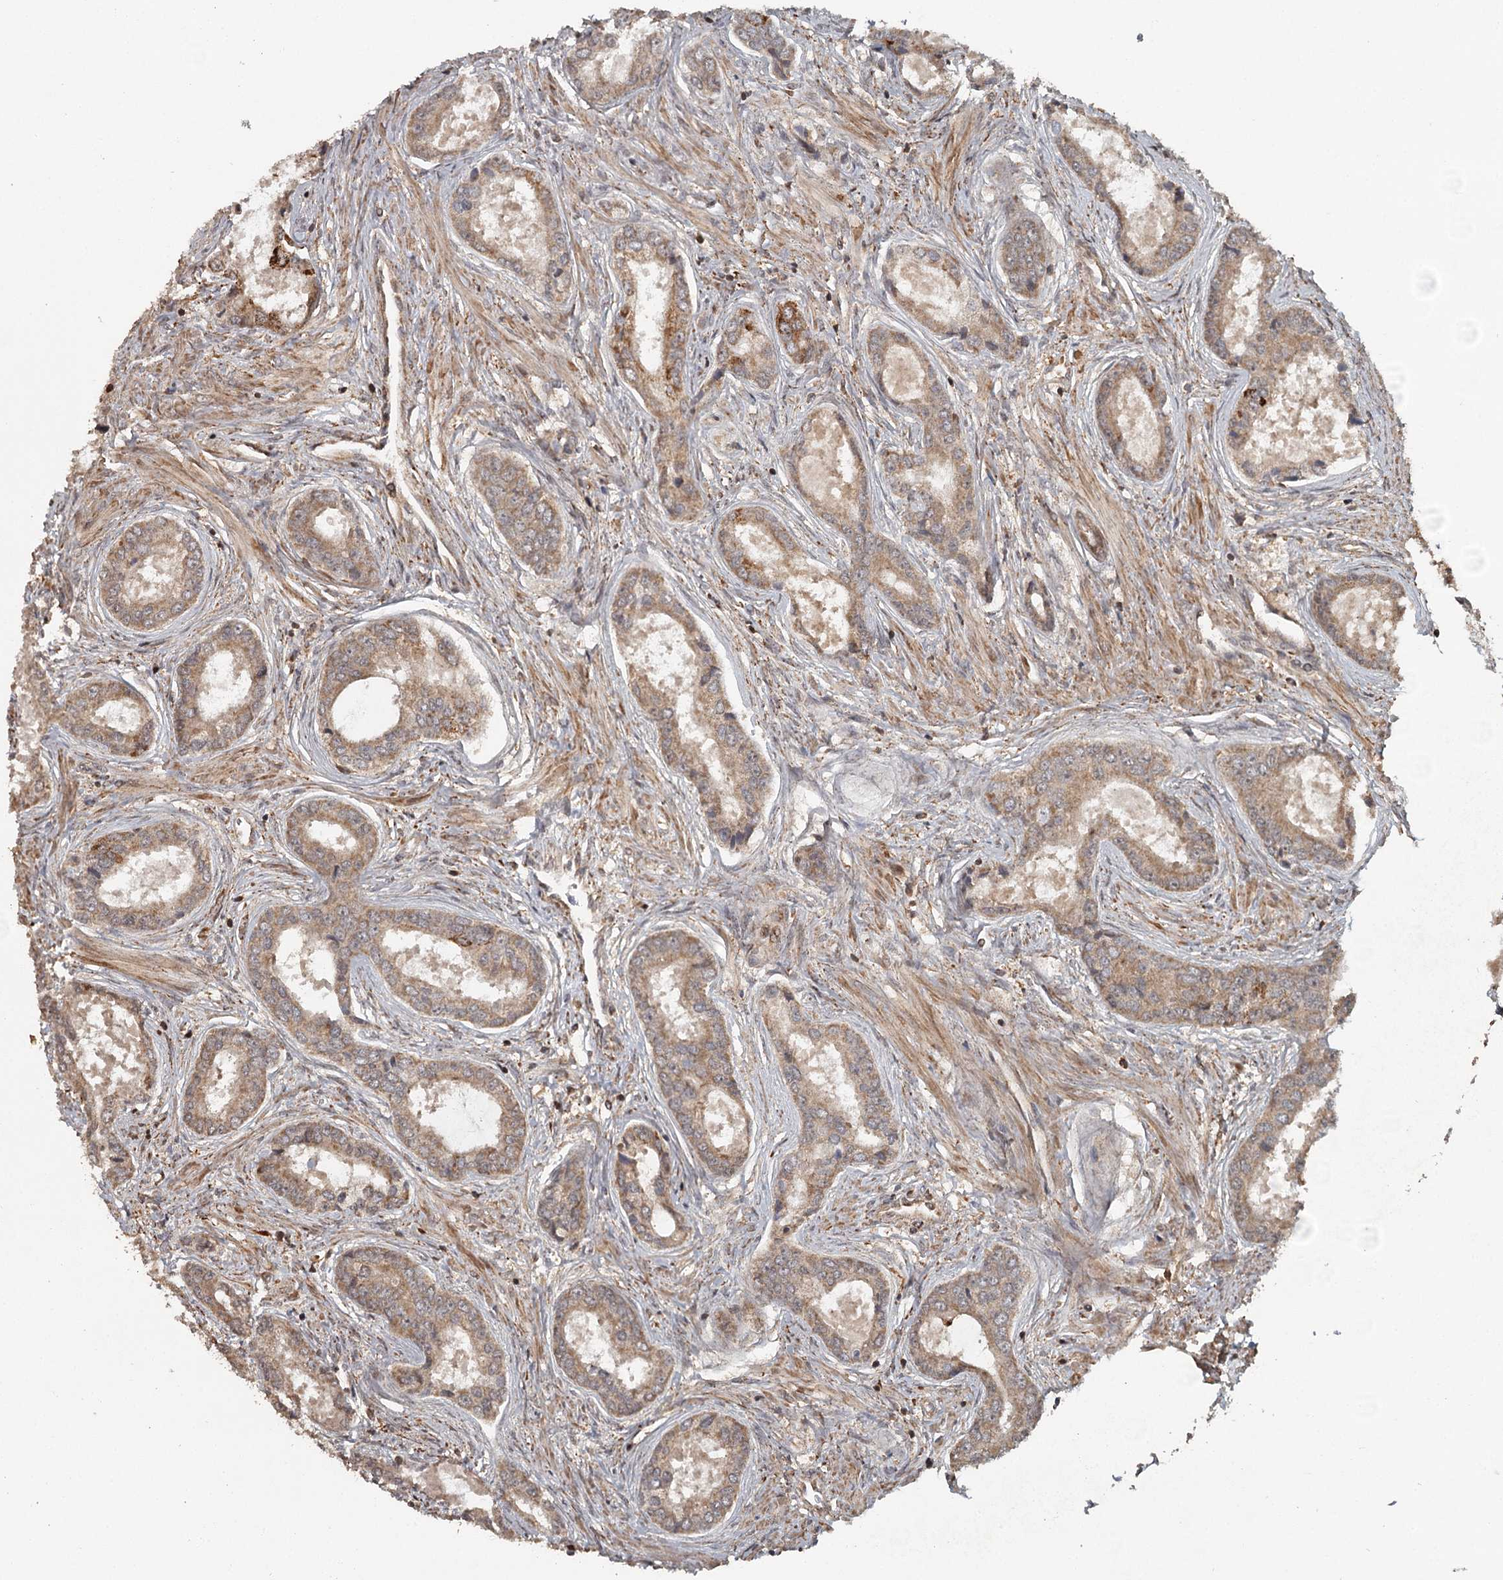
{"staining": {"intensity": "moderate", "quantity": ">75%", "location": "cytoplasmic/membranous"}, "tissue": "prostate cancer", "cell_type": "Tumor cells", "image_type": "cancer", "snomed": [{"axis": "morphology", "description": "Adenocarcinoma, Low grade"}, {"axis": "topography", "description": "Prostate"}], "caption": "Prostate adenocarcinoma (low-grade) tissue exhibits moderate cytoplasmic/membranous positivity in about >75% of tumor cells, visualized by immunohistochemistry. The protein of interest is stained brown, and the nuclei are stained in blue (DAB (3,3'-diaminobenzidine) IHC with brightfield microscopy, high magnification).", "gene": "FAXC", "patient": {"sex": "male", "age": 68}}